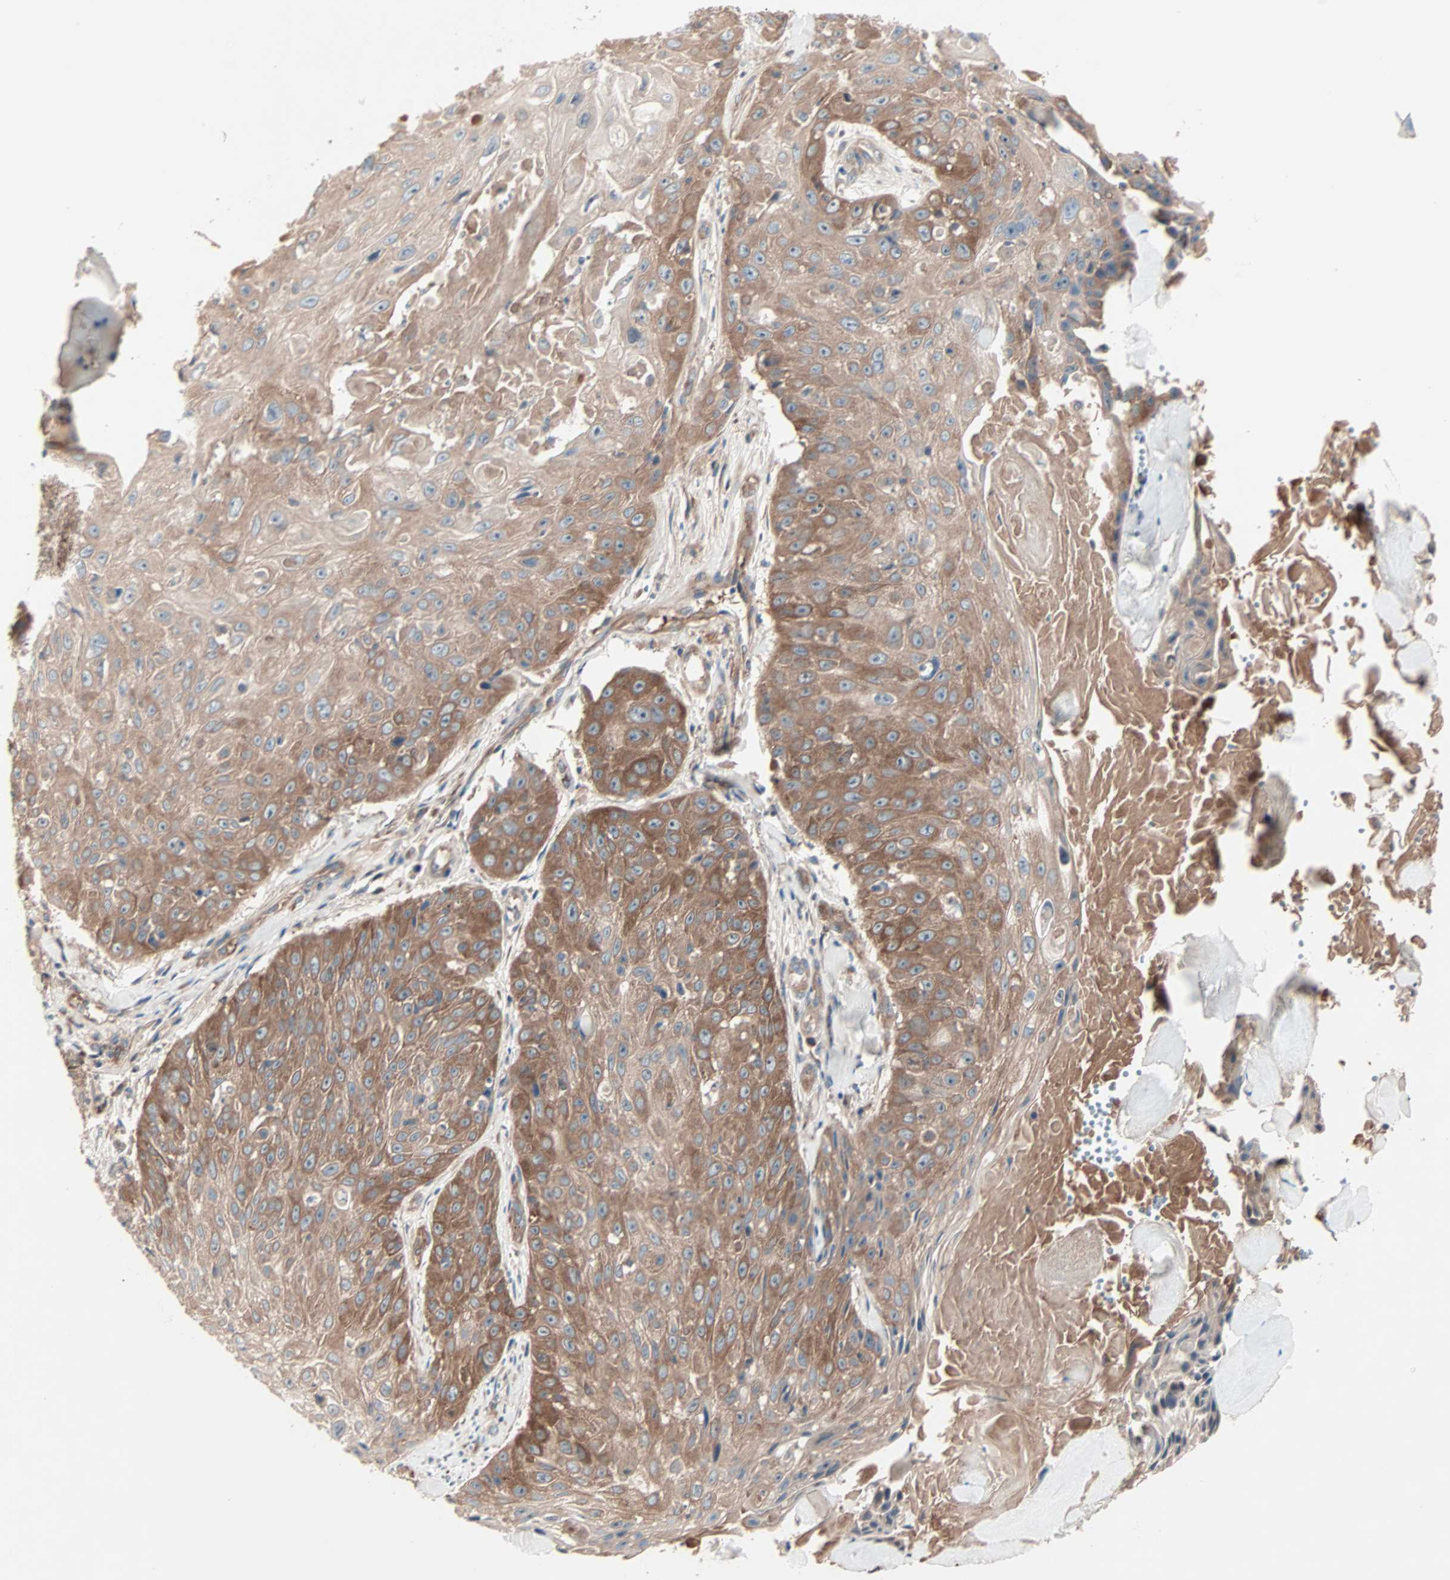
{"staining": {"intensity": "moderate", "quantity": ">75%", "location": "cytoplasmic/membranous"}, "tissue": "skin cancer", "cell_type": "Tumor cells", "image_type": "cancer", "snomed": [{"axis": "morphology", "description": "Squamous cell carcinoma, NOS"}, {"axis": "topography", "description": "Skin"}], "caption": "Protein staining of skin squamous cell carcinoma tissue demonstrates moderate cytoplasmic/membranous staining in about >75% of tumor cells.", "gene": "CAD", "patient": {"sex": "male", "age": 86}}